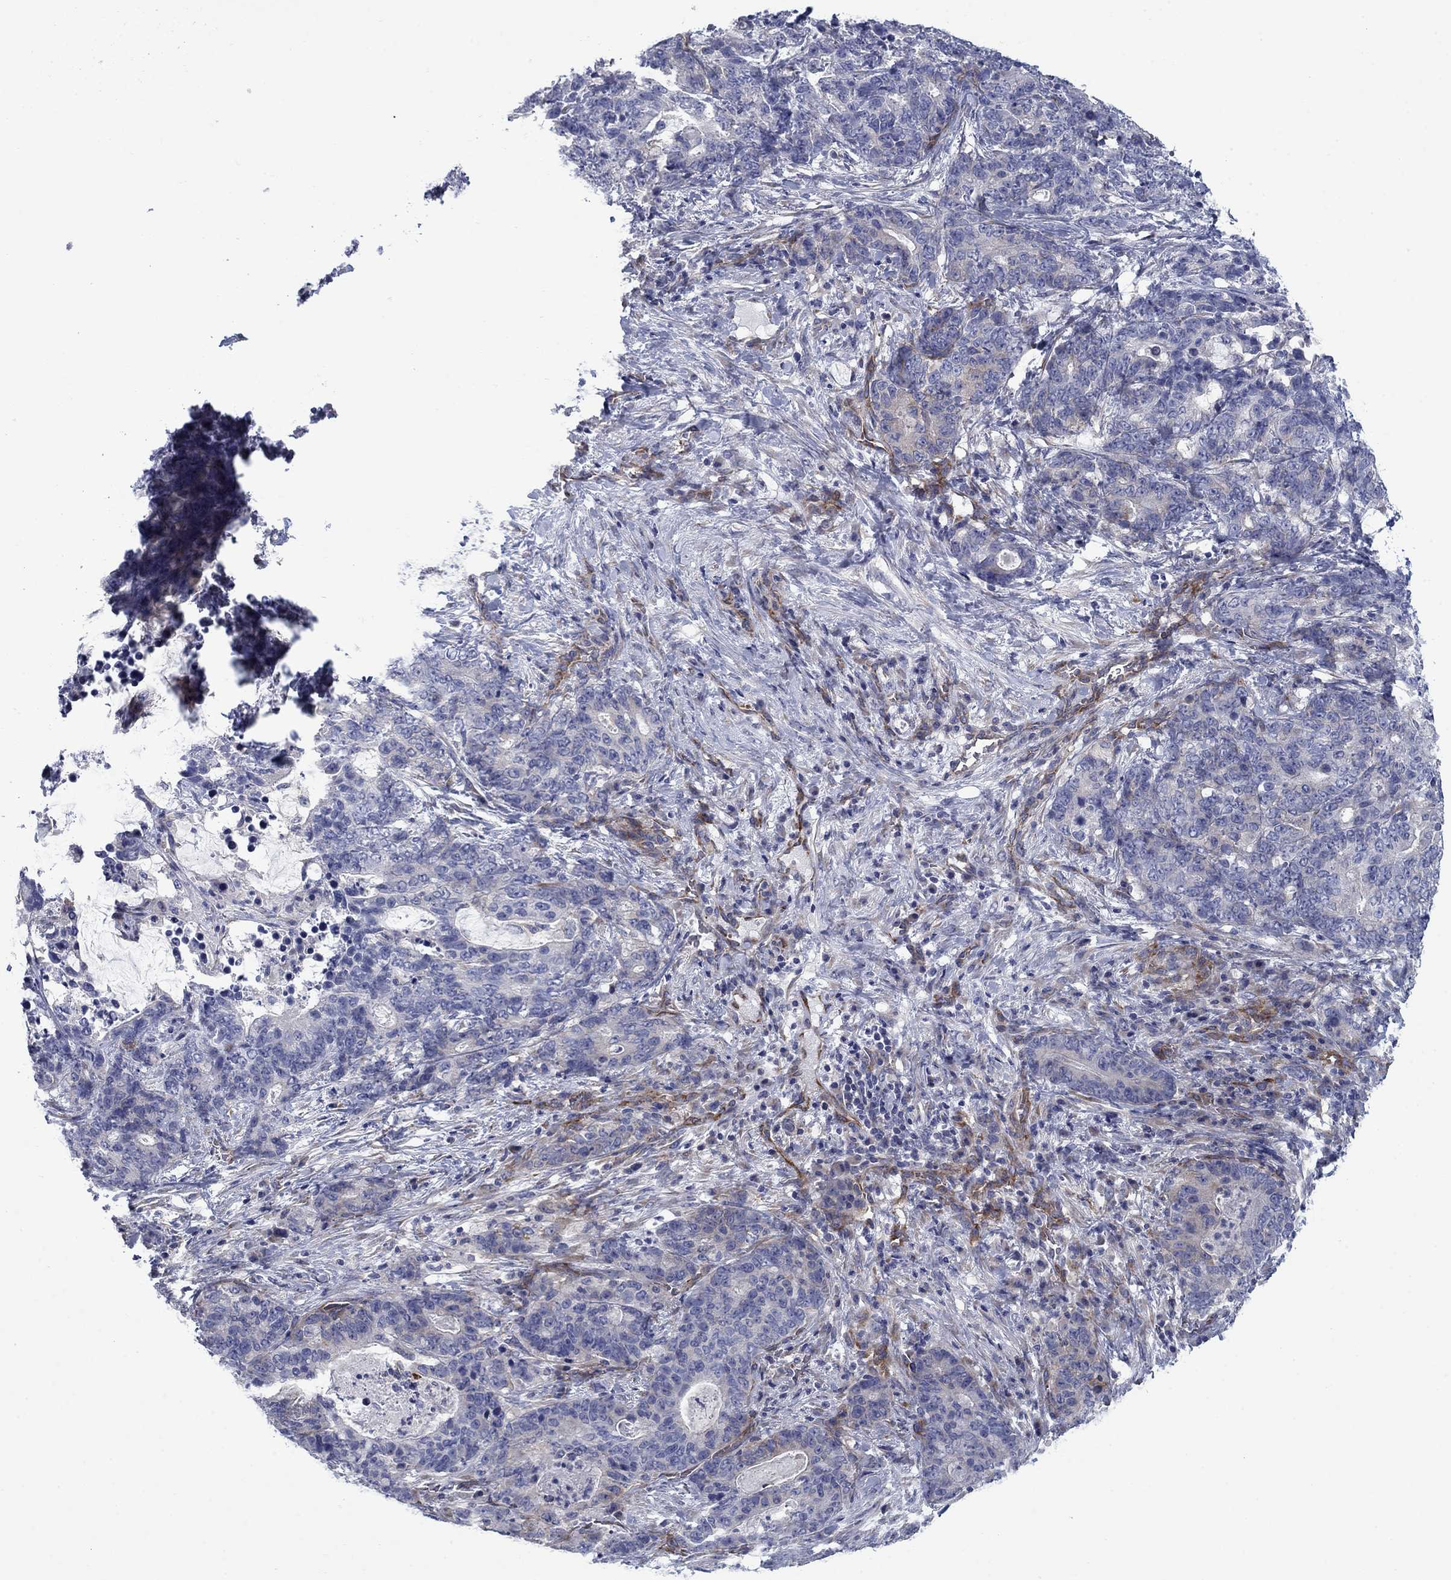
{"staining": {"intensity": "negative", "quantity": "none", "location": "none"}, "tissue": "stomach cancer", "cell_type": "Tumor cells", "image_type": "cancer", "snomed": [{"axis": "morphology", "description": "Normal tissue, NOS"}, {"axis": "morphology", "description": "Adenocarcinoma, NOS"}, {"axis": "topography", "description": "Stomach"}], "caption": "Tumor cells show no significant expression in stomach cancer (adenocarcinoma). The staining was performed using DAB (3,3'-diaminobenzidine) to visualize the protein expression in brown, while the nuclei were stained in blue with hematoxylin (Magnification: 20x).", "gene": "FXR1", "patient": {"sex": "female", "age": 64}}